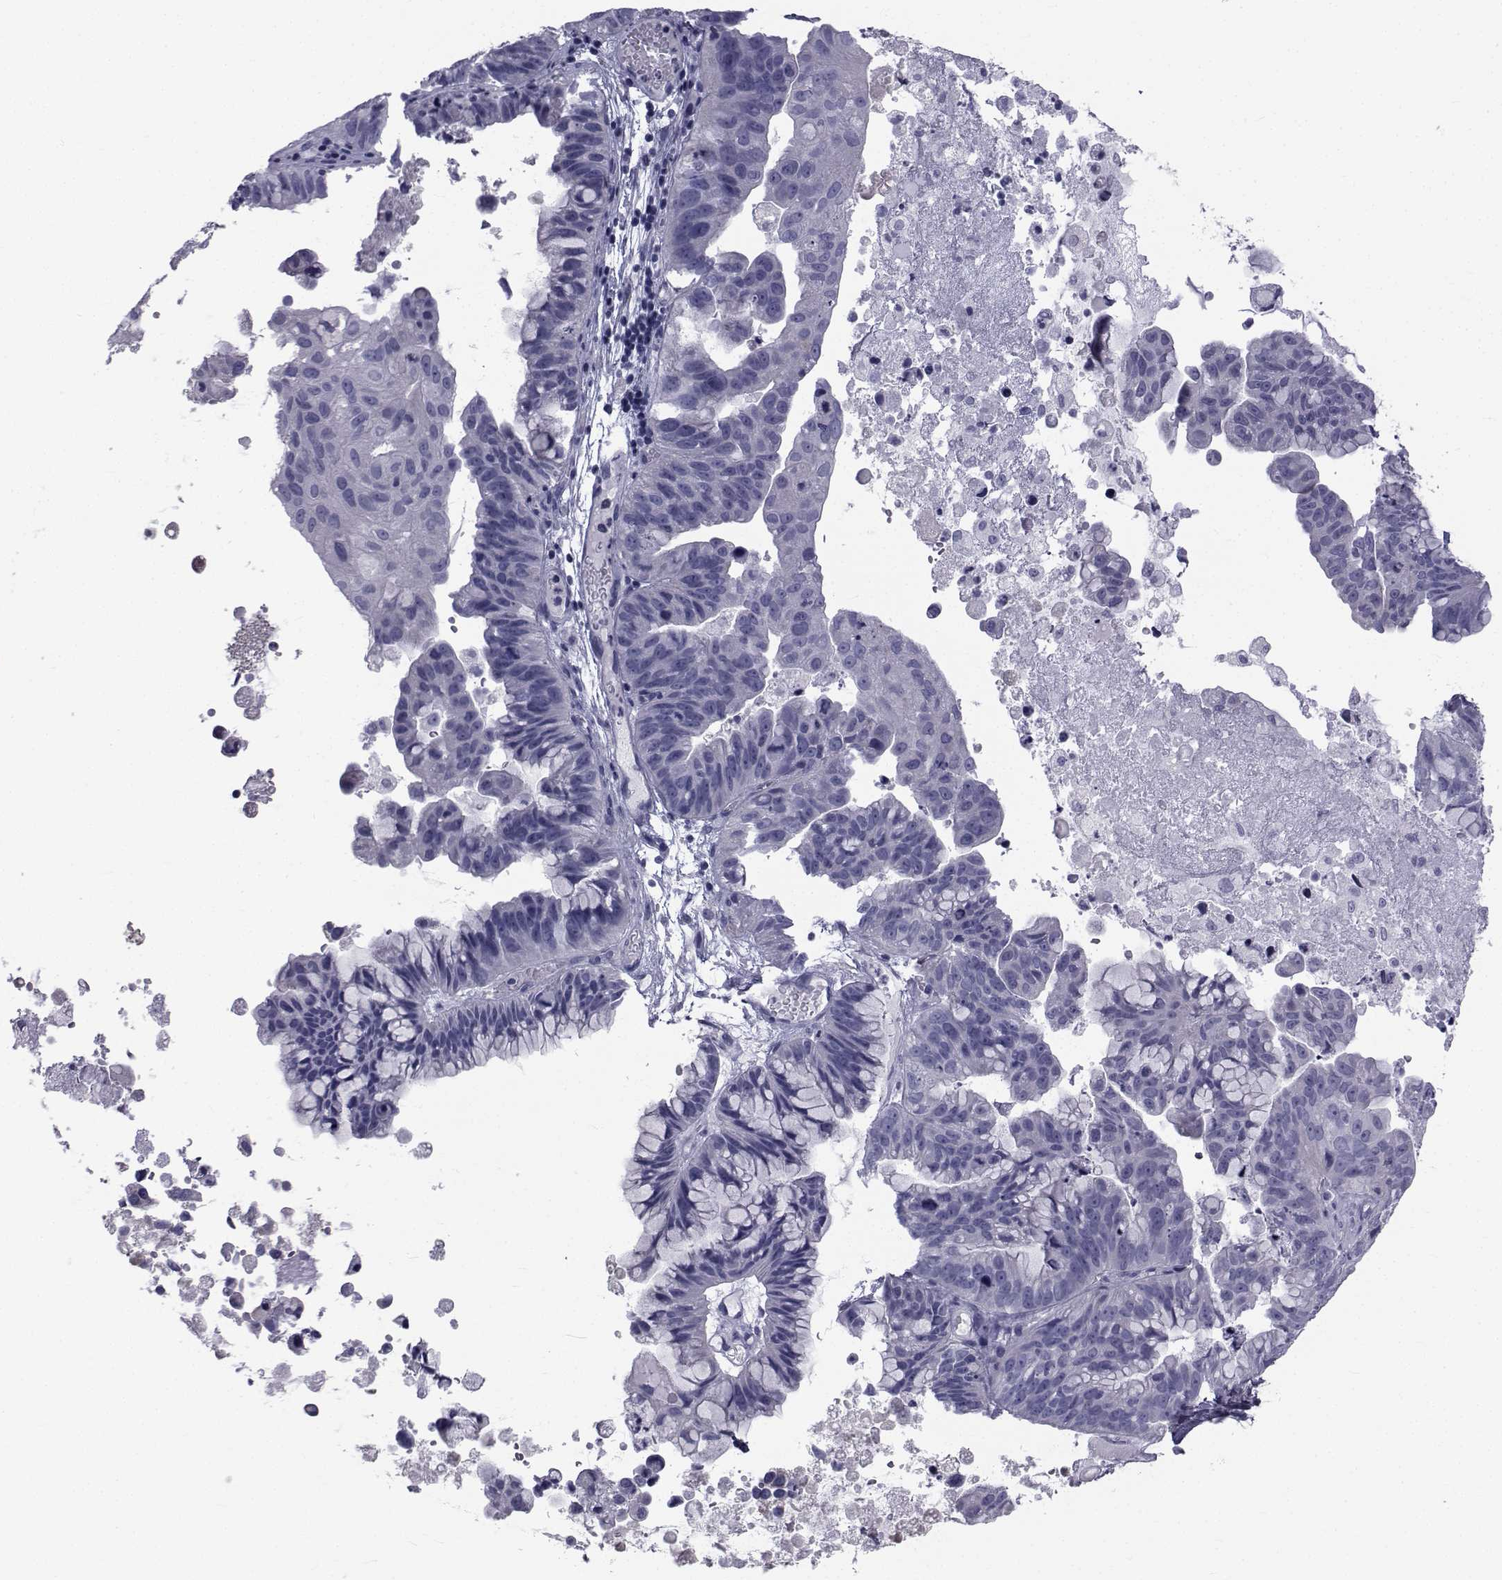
{"staining": {"intensity": "negative", "quantity": "none", "location": "none"}, "tissue": "ovarian cancer", "cell_type": "Tumor cells", "image_type": "cancer", "snomed": [{"axis": "morphology", "description": "Cystadenocarcinoma, mucinous, NOS"}, {"axis": "topography", "description": "Ovary"}], "caption": "A high-resolution photomicrograph shows IHC staining of ovarian mucinous cystadenocarcinoma, which displays no significant staining in tumor cells.", "gene": "FDXR", "patient": {"sex": "female", "age": 76}}